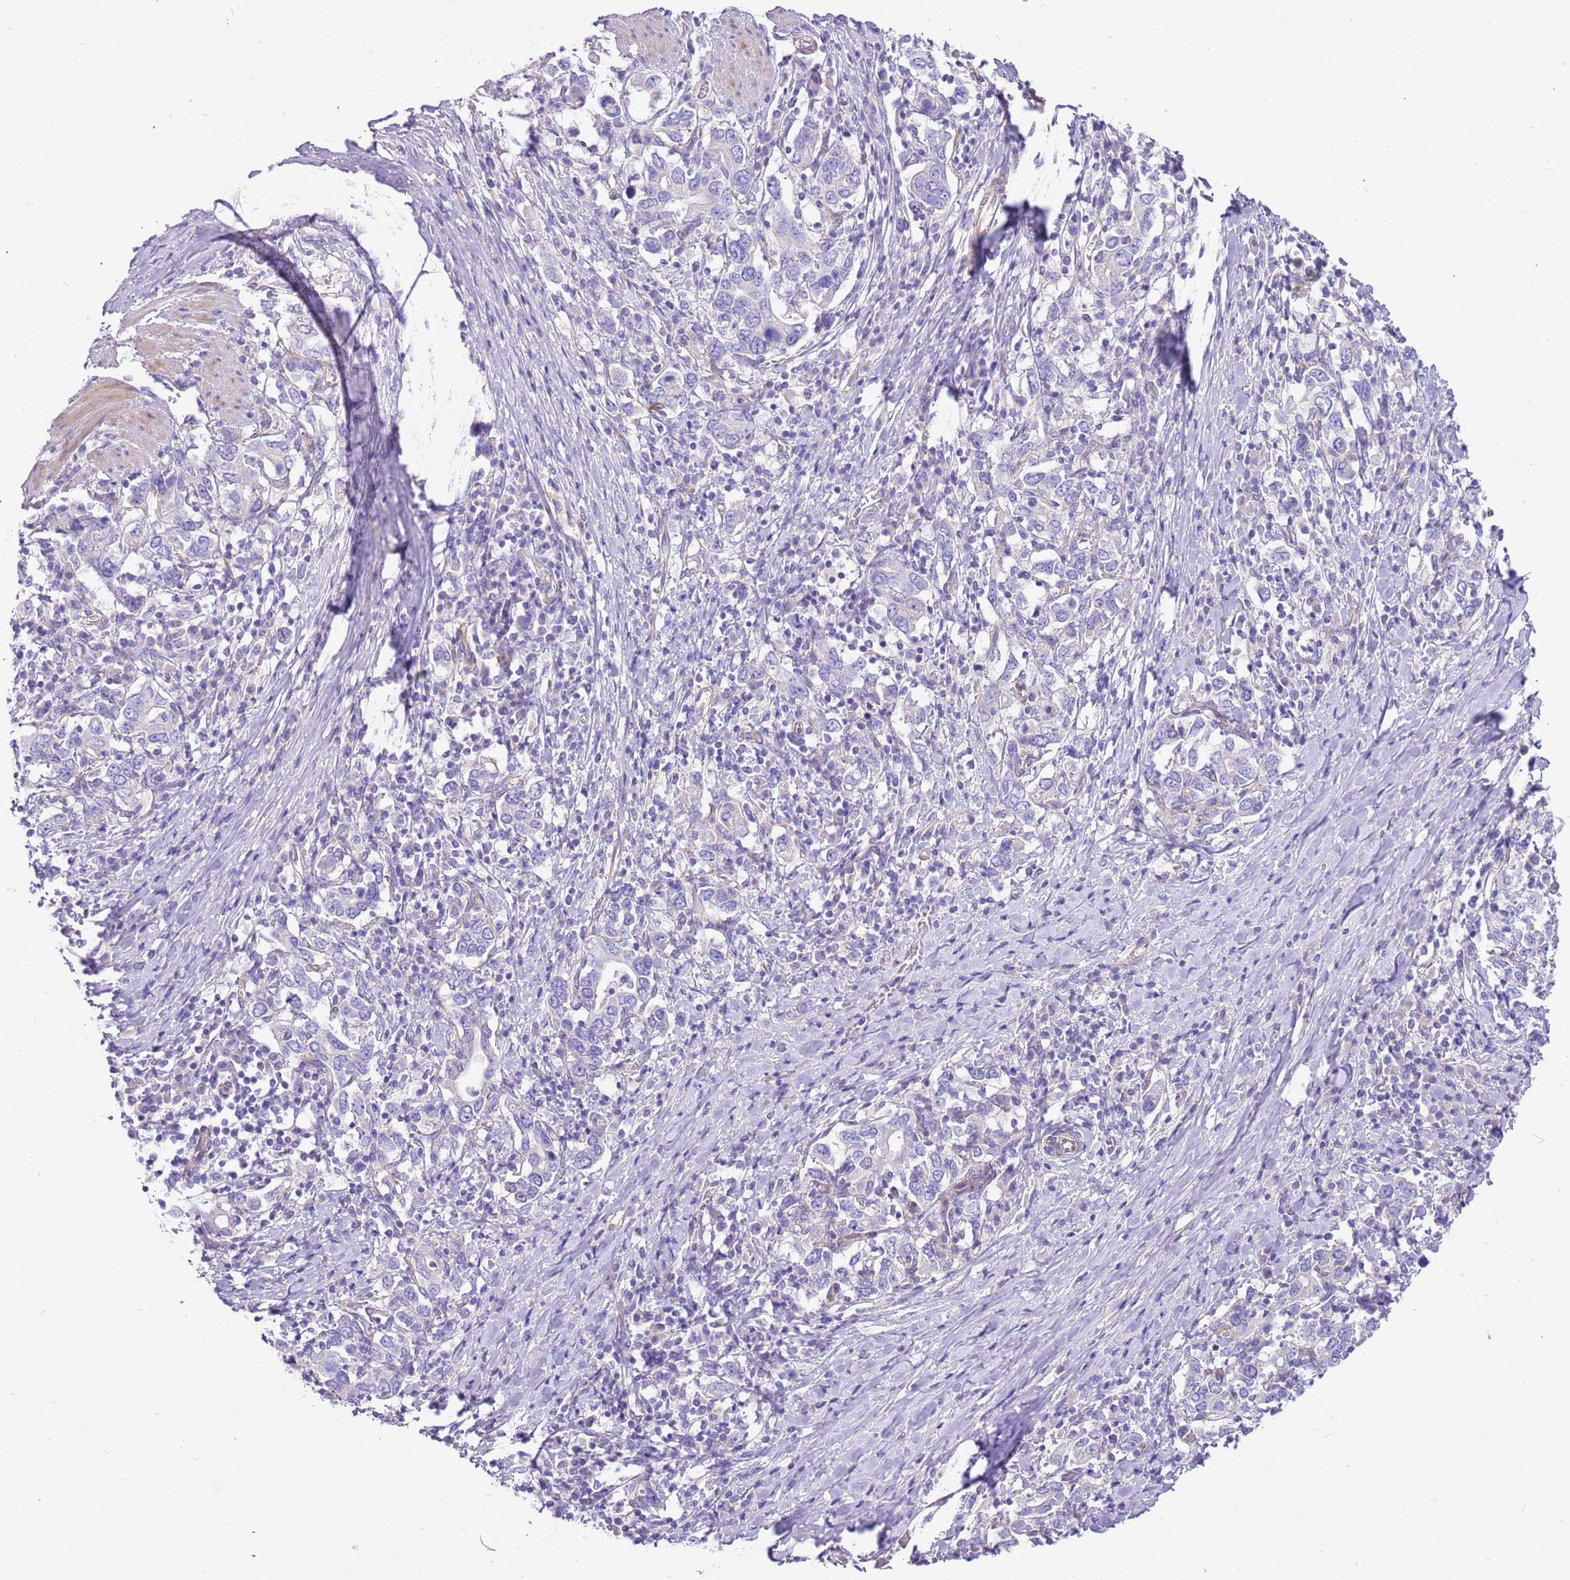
{"staining": {"intensity": "negative", "quantity": "none", "location": "none"}, "tissue": "stomach cancer", "cell_type": "Tumor cells", "image_type": "cancer", "snomed": [{"axis": "morphology", "description": "Adenocarcinoma, NOS"}, {"axis": "topography", "description": "Stomach, upper"}, {"axis": "topography", "description": "Stomach"}], "caption": "High power microscopy photomicrograph of an immunohistochemistry (IHC) micrograph of adenocarcinoma (stomach), revealing no significant expression in tumor cells.", "gene": "SERINC3", "patient": {"sex": "male", "age": 62}}